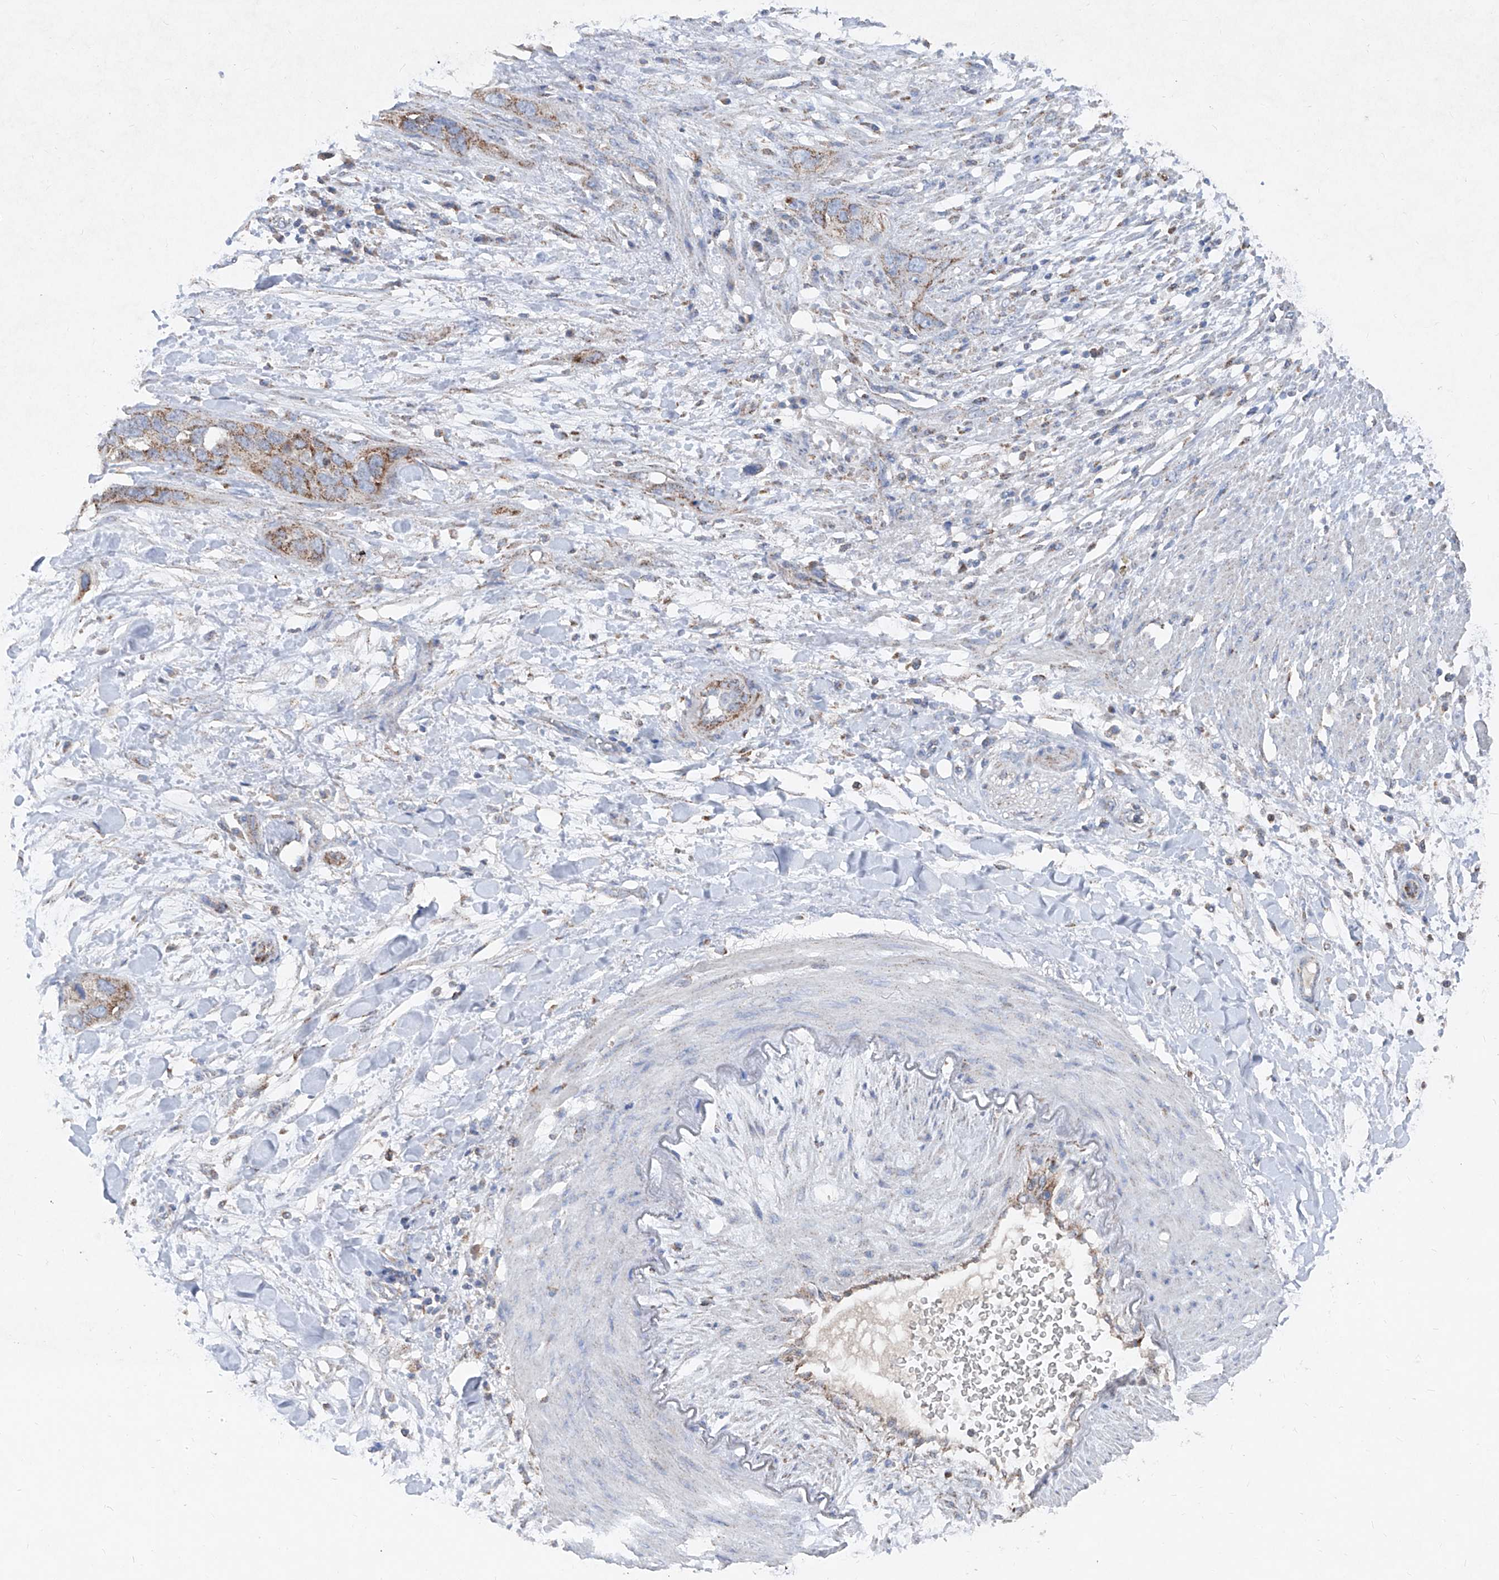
{"staining": {"intensity": "weak", "quantity": "25%-75%", "location": "cytoplasmic/membranous"}, "tissue": "pancreatic cancer", "cell_type": "Tumor cells", "image_type": "cancer", "snomed": [{"axis": "morphology", "description": "Adenocarcinoma, NOS"}, {"axis": "topography", "description": "Pancreas"}], "caption": "There is low levels of weak cytoplasmic/membranous positivity in tumor cells of pancreatic cancer (adenocarcinoma), as demonstrated by immunohistochemical staining (brown color).", "gene": "ABCD3", "patient": {"sex": "female", "age": 60}}